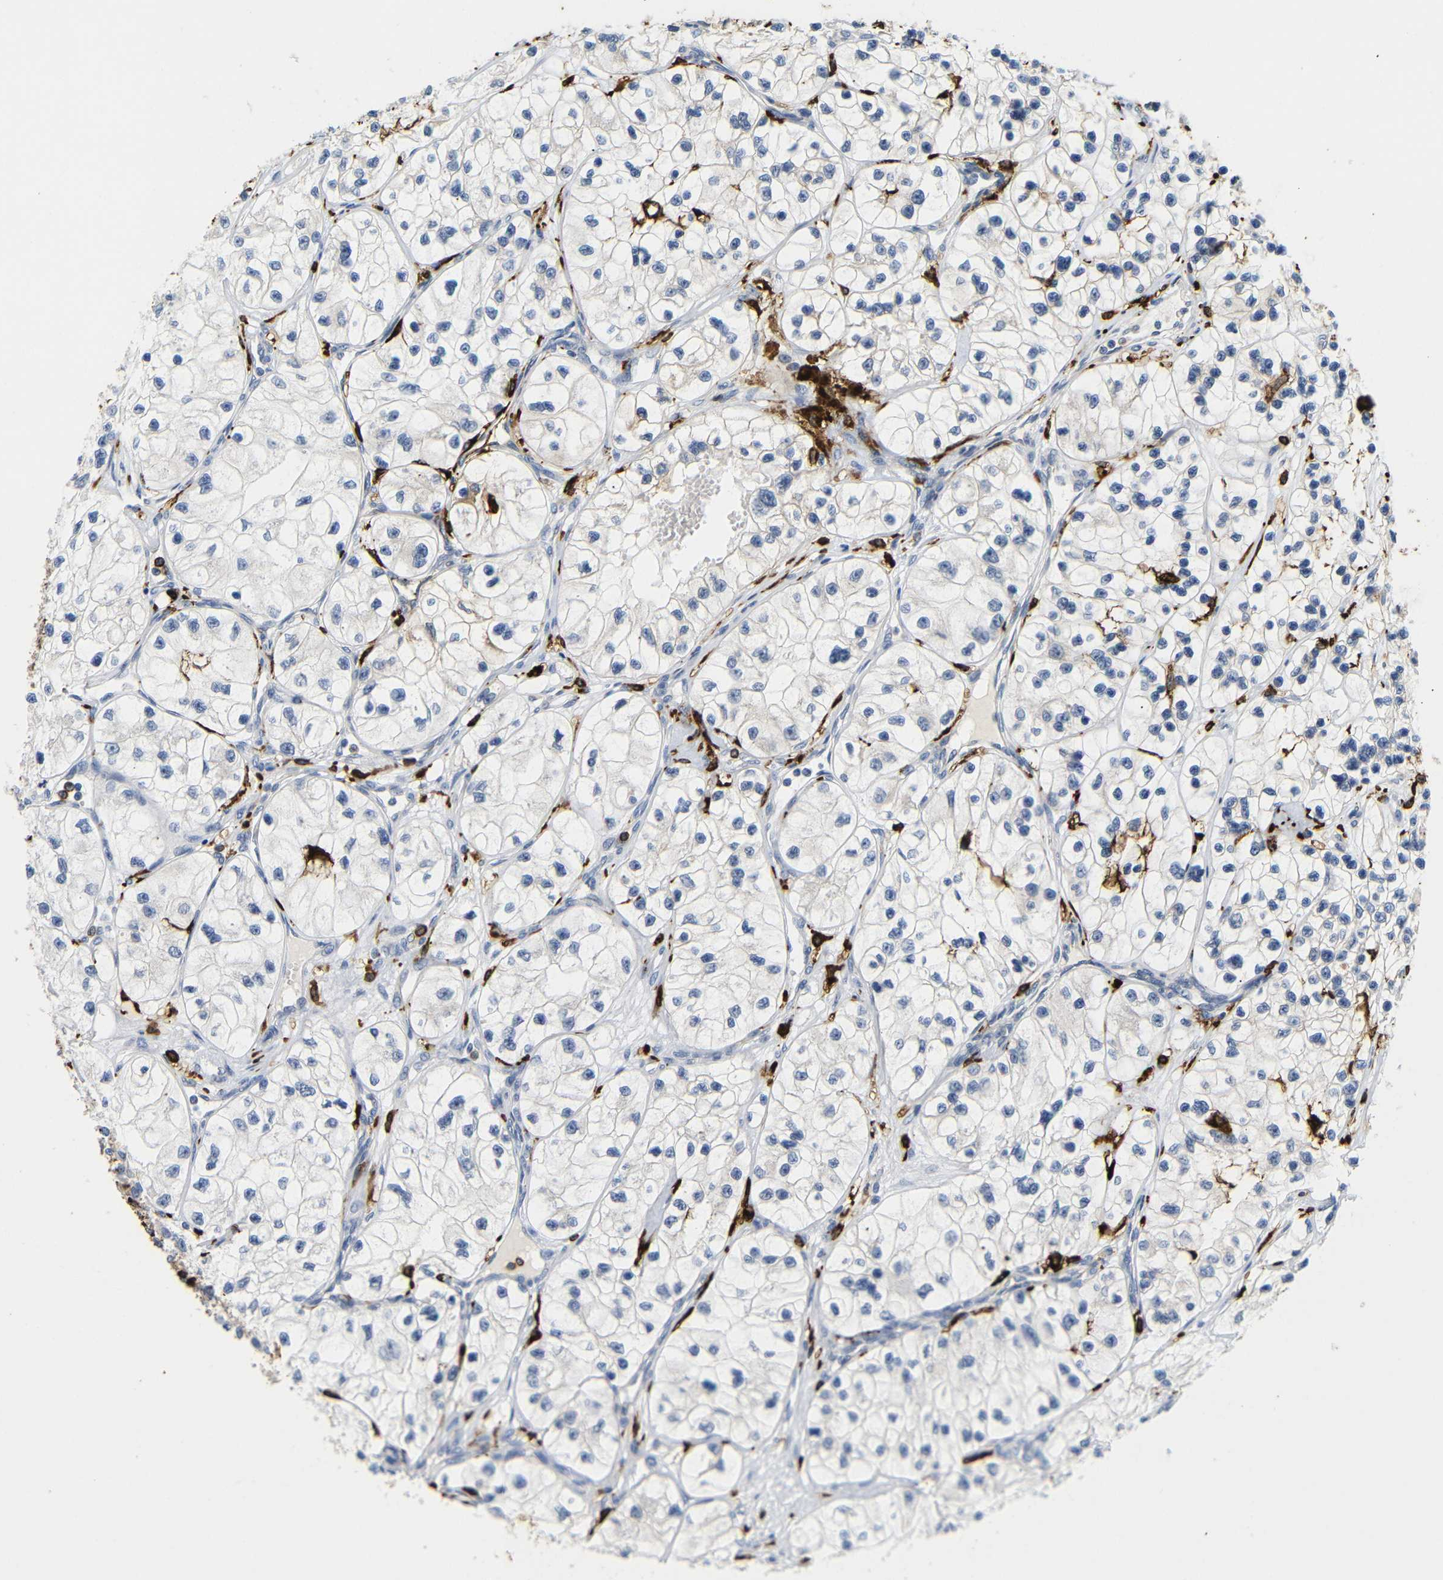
{"staining": {"intensity": "weak", "quantity": "25%-75%", "location": "cytoplasmic/membranous"}, "tissue": "renal cancer", "cell_type": "Tumor cells", "image_type": "cancer", "snomed": [{"axis": "morphology", "description": "Adenocarcinoma, NOS"}, {"axis": "topography", "description": "Kidney"}], "caption": "Protein staining of renal cancer (adenocarcinoma) tissue displays weak cytoplasmic/membranous expression in approximately 25%-75% of tumor cells.", "gene": "HLA-DQB1", "patient": {"sex": "female", "age": 57}}